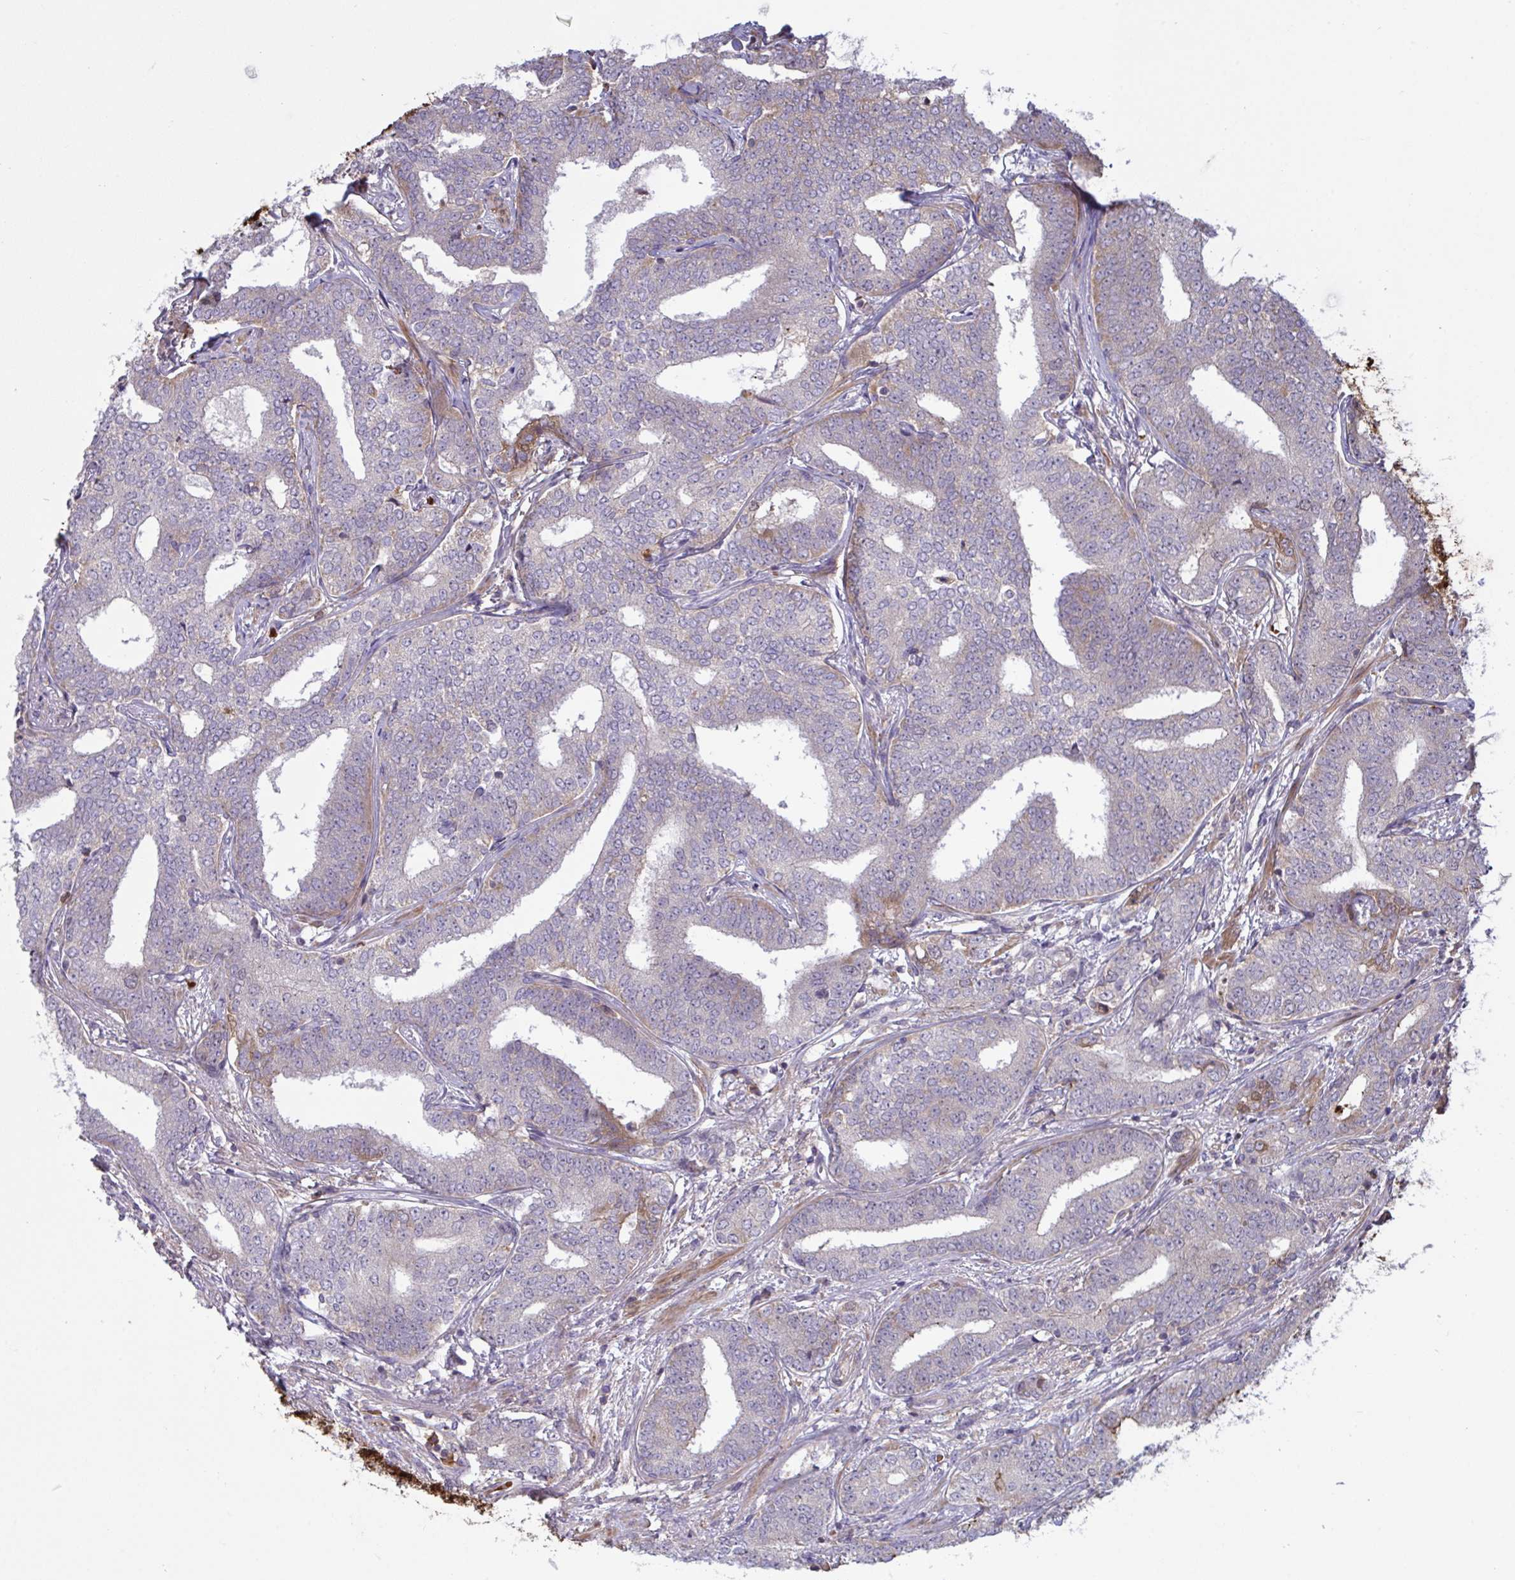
{"staining": {"intensity": "negative", "quantity": "none", "location": "none"}, "tissue": "prostate cancer", "cell_type": "Tumor cells", "image_type": "cancer", "snomed": [{"axis": "morphology", "description": "Adenocarcinoma, High grade"}, {"axis": "topography", "description": "Prostate"}], "caption": "Prostate cancer was stained to show a protein in brown. There is no significant positivity in tumor cells. (DAB IHC visualized using brightfield microscopy, high magnification).", "gene": "IL1R1", "patient": {"sex": "male", "age": 72}}